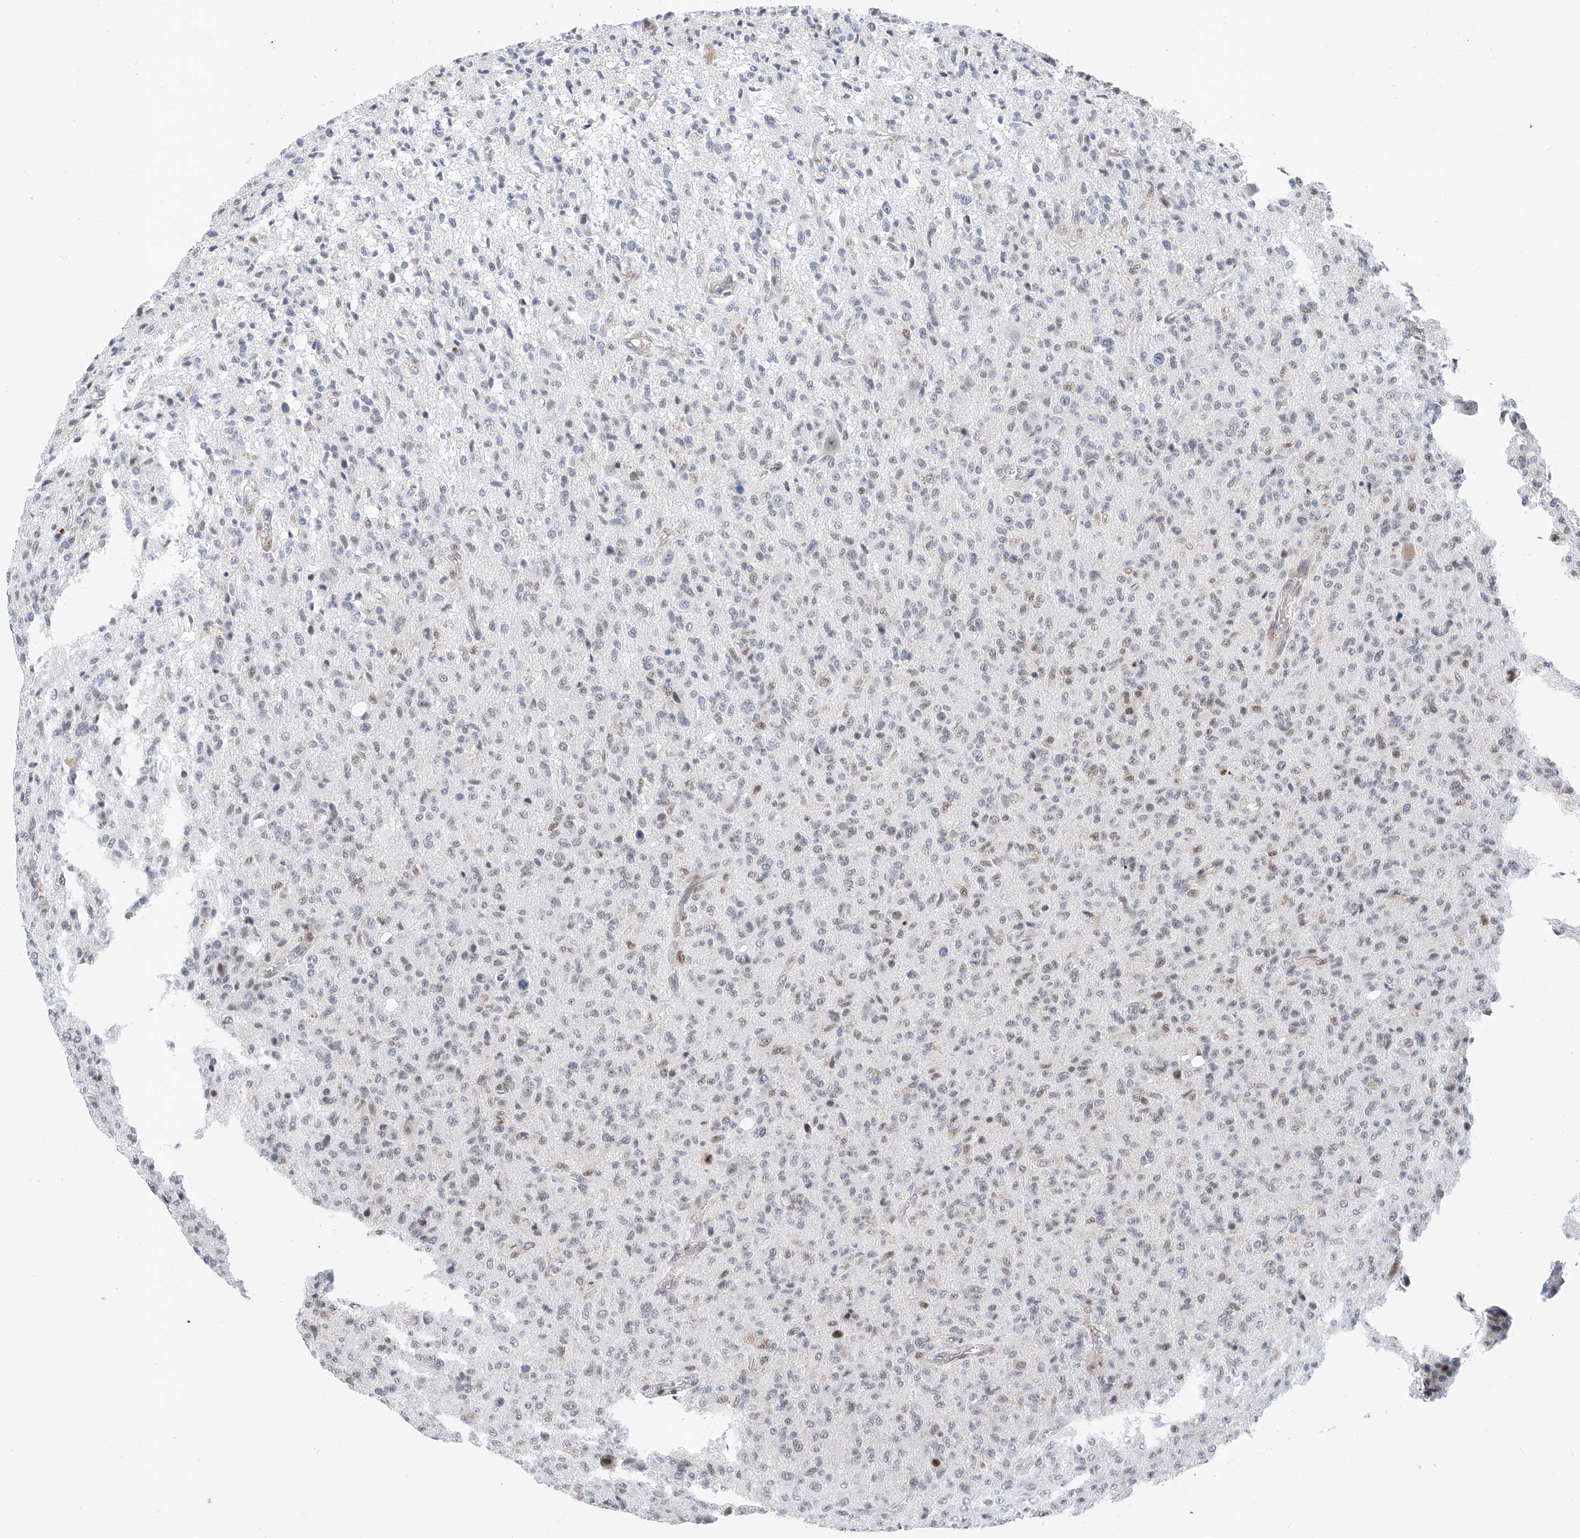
{"staining": {"intensity": "weak", "quantity": "<25%", "location": "nuclear"}, "tissue": "glioma", "cell_type": "Tumor cells", "image_type": "cancer", "snomed": [{"axis": "morphology", "description": "Glioma, malignant, High grade"}, {"axis": "topography", "description": "Brain"}], "caption": "High magnification brightfield microscopy of malignant glioma (high-grade) stained with DAB (3,3'-diaminobenzidine) (brown) and counterstained with hematoxylin (blue): tumor cells show no significant positivity.", "gene": "SNRNP200", "patient": {"sex": "female", "age": 57}}